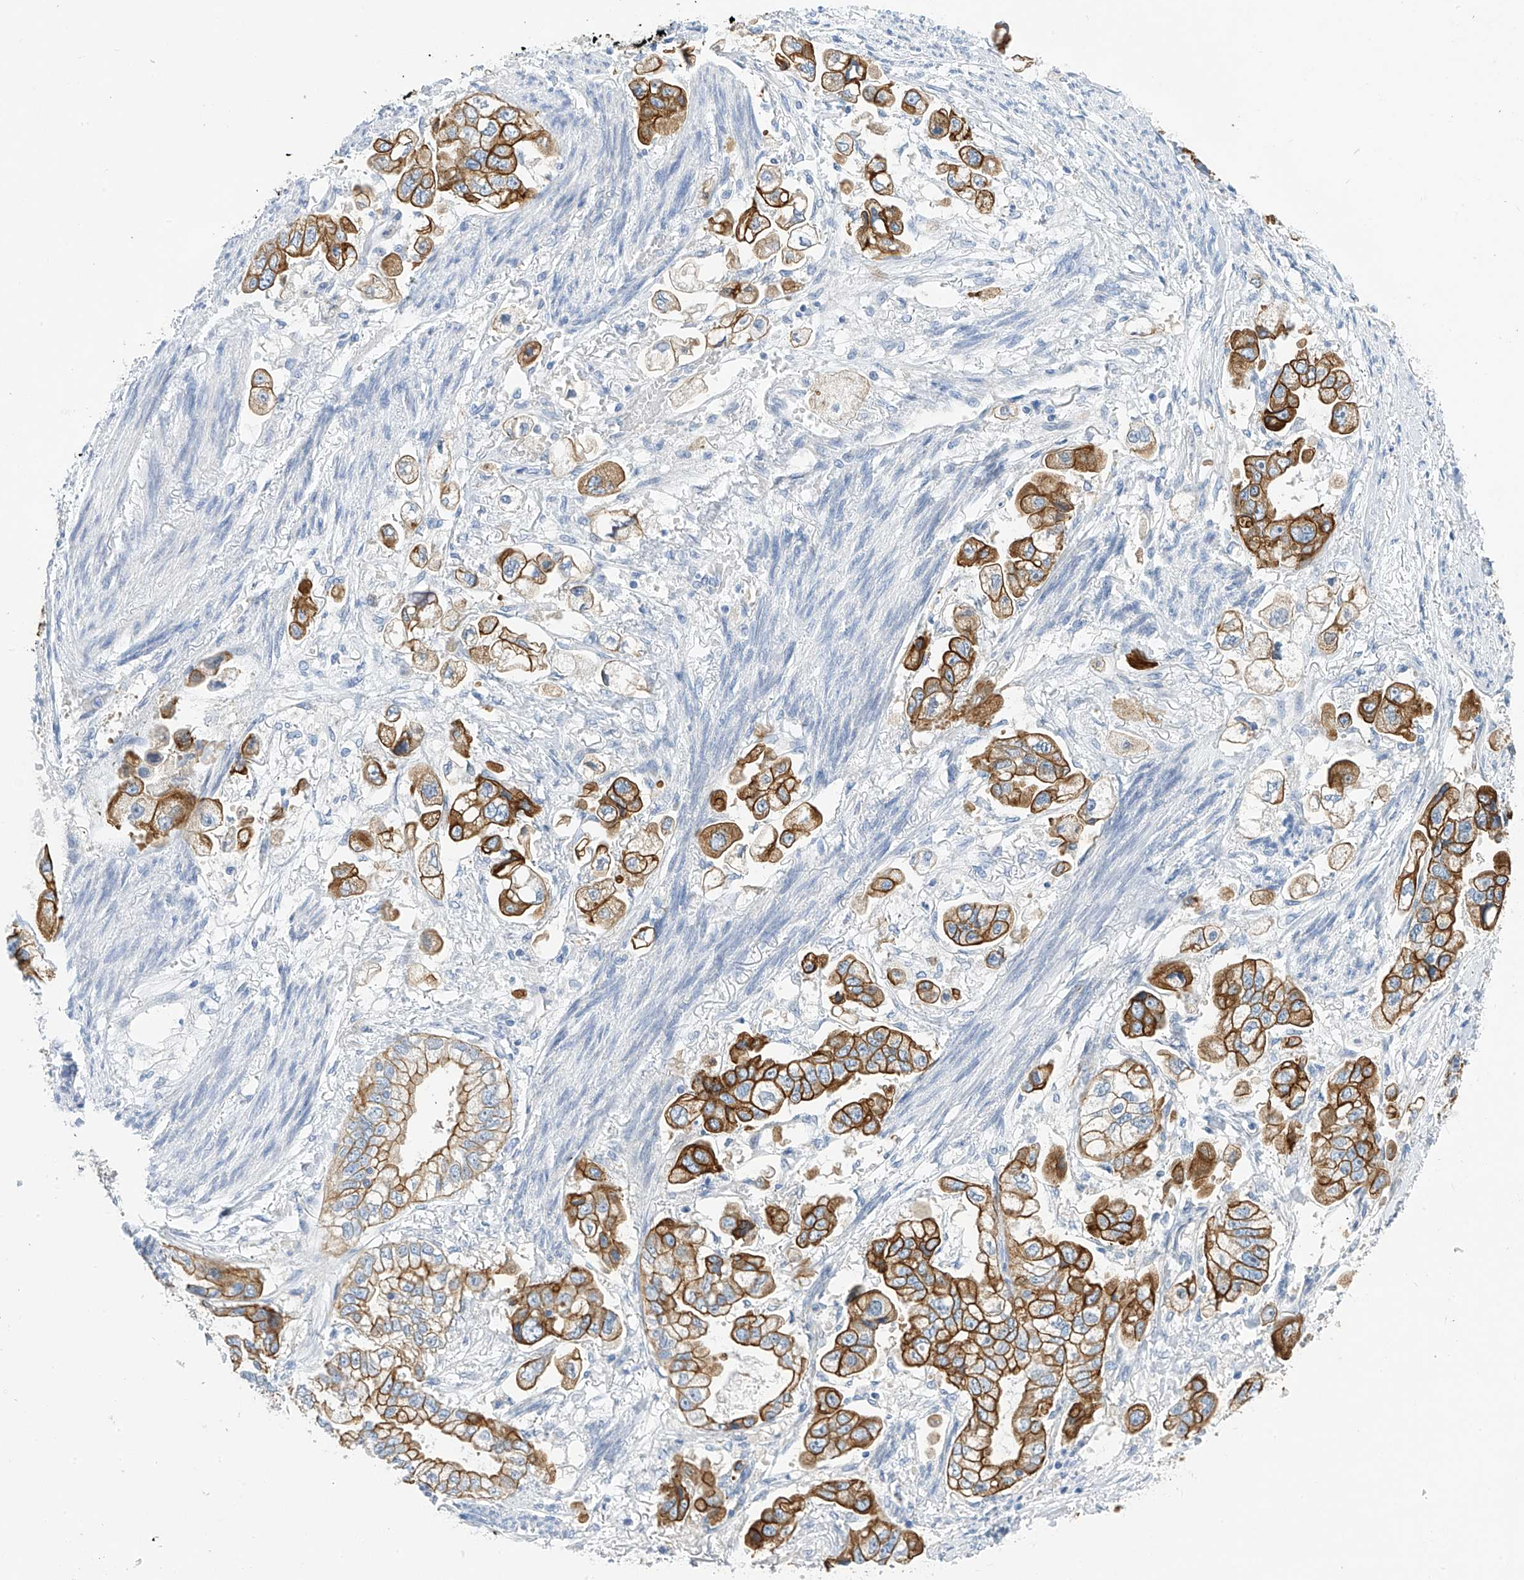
{"staining": {"intensity": "strong", "quantity": ">75%", "location": "cytoplasmic/membranous"}, "tissue": "stomach cancer", "cell_type": "Tumor cells", "image_type": "cancer", "snomed": [{"axis": "morphology", "description": "Adenocarcinoma, NOS"}, {"axis": "topography", "description": "Stomach"}], "caption": "Stomach cancer (adenocarcinoma) tissue reveals strong cytoplasmic/membranous expression in approximately >75% of tumor cells, visualized by immunohistochemistry.", "gene": "PIK3C2B", "patient": {"sex": "male", "age": 62}}